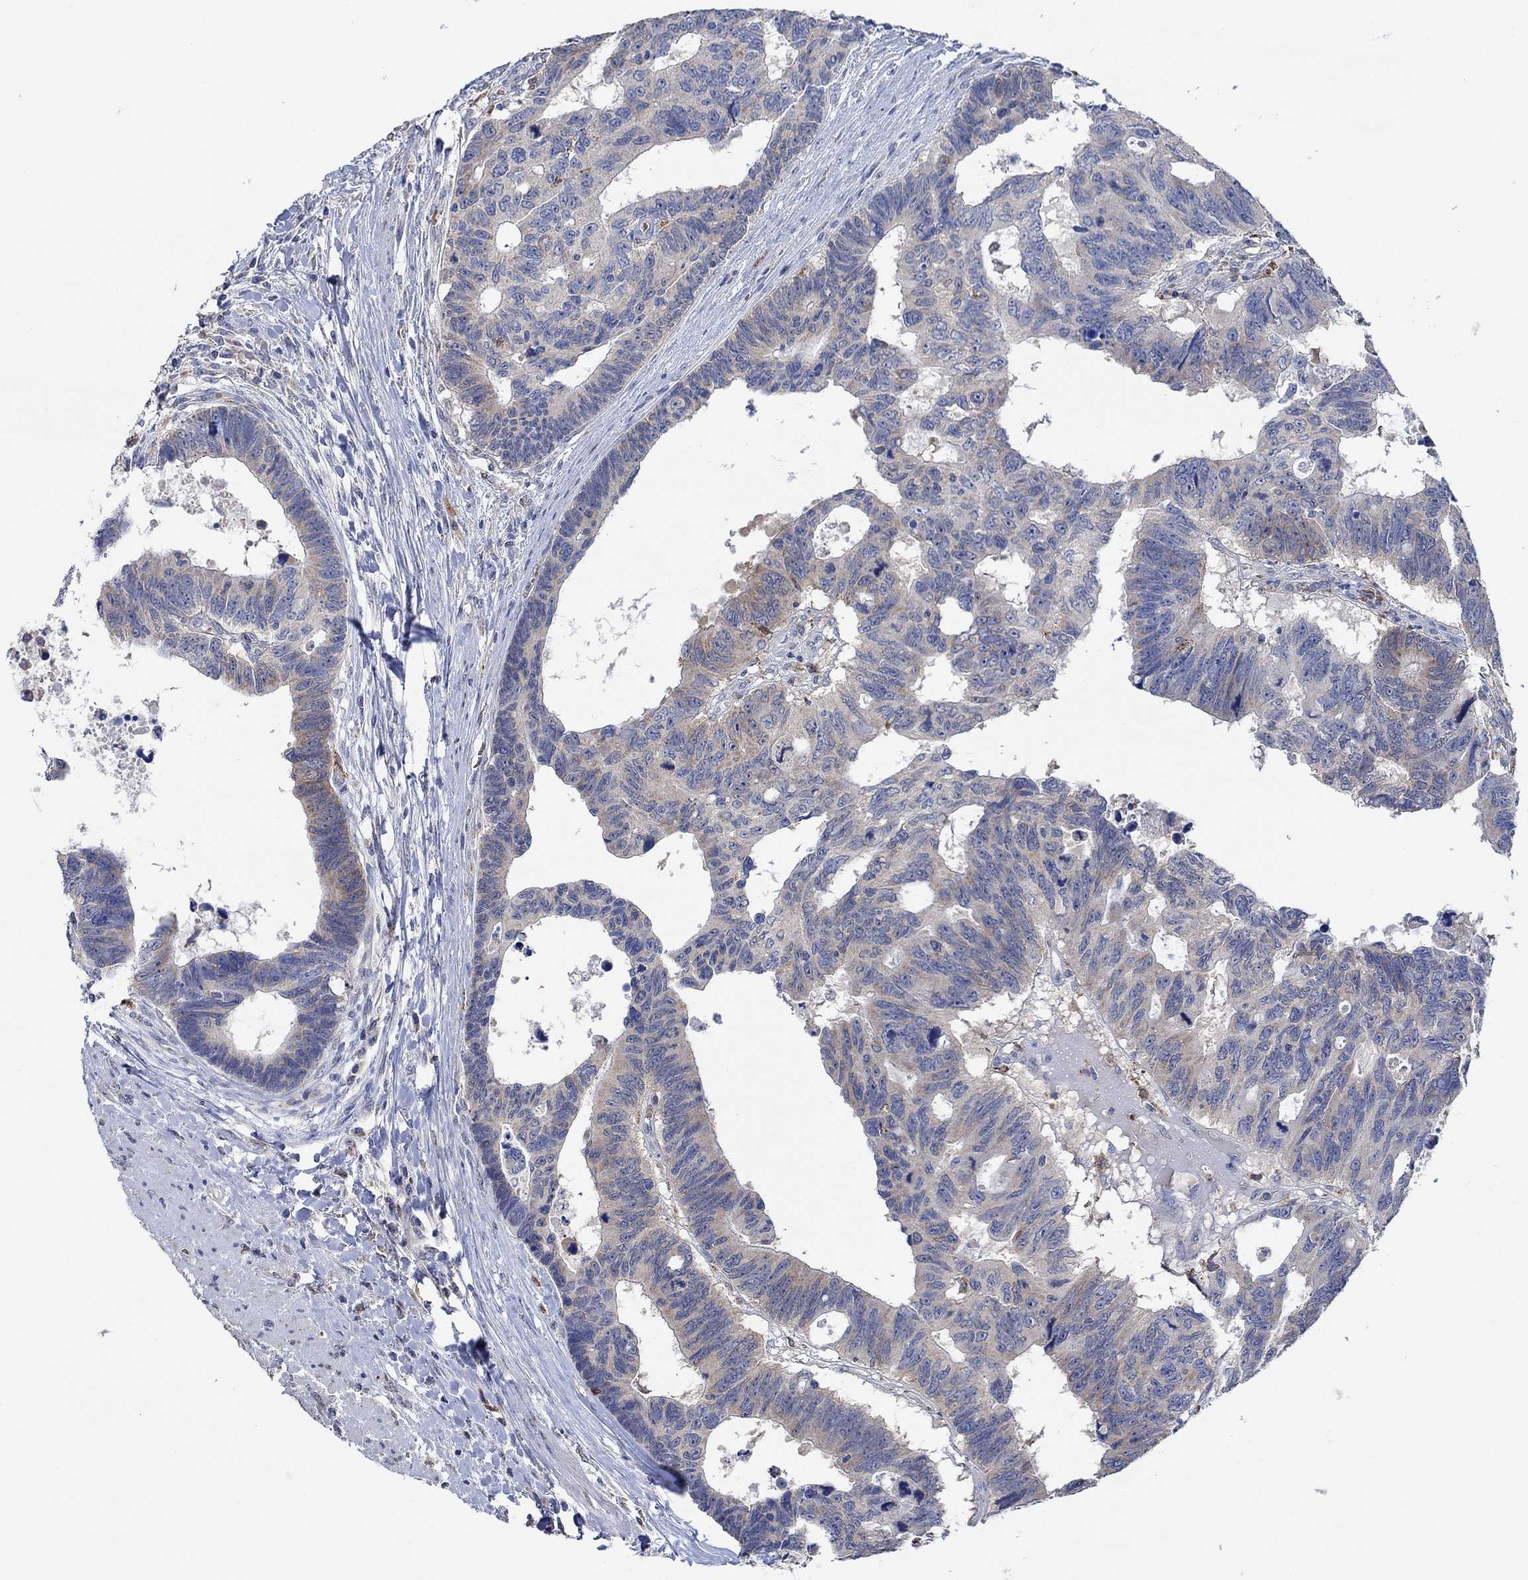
{"staining": {"intensity": "negative", "quantity": "none", "location": "none"}, "tissue": "colorectal cancer", "cell_type": "Tumor cells", "image_type": "cancer", "snomed": [{"axis": "morphology", "description": "Adenocarcinoma, NOS"}, {"axis": "topography", "description": "Colon"}], "caption": "There is no significant positivity in tumor cells of colorectal cancer.", "gene": "MPP1", "patient": {"sex": "female", "age": 77}}